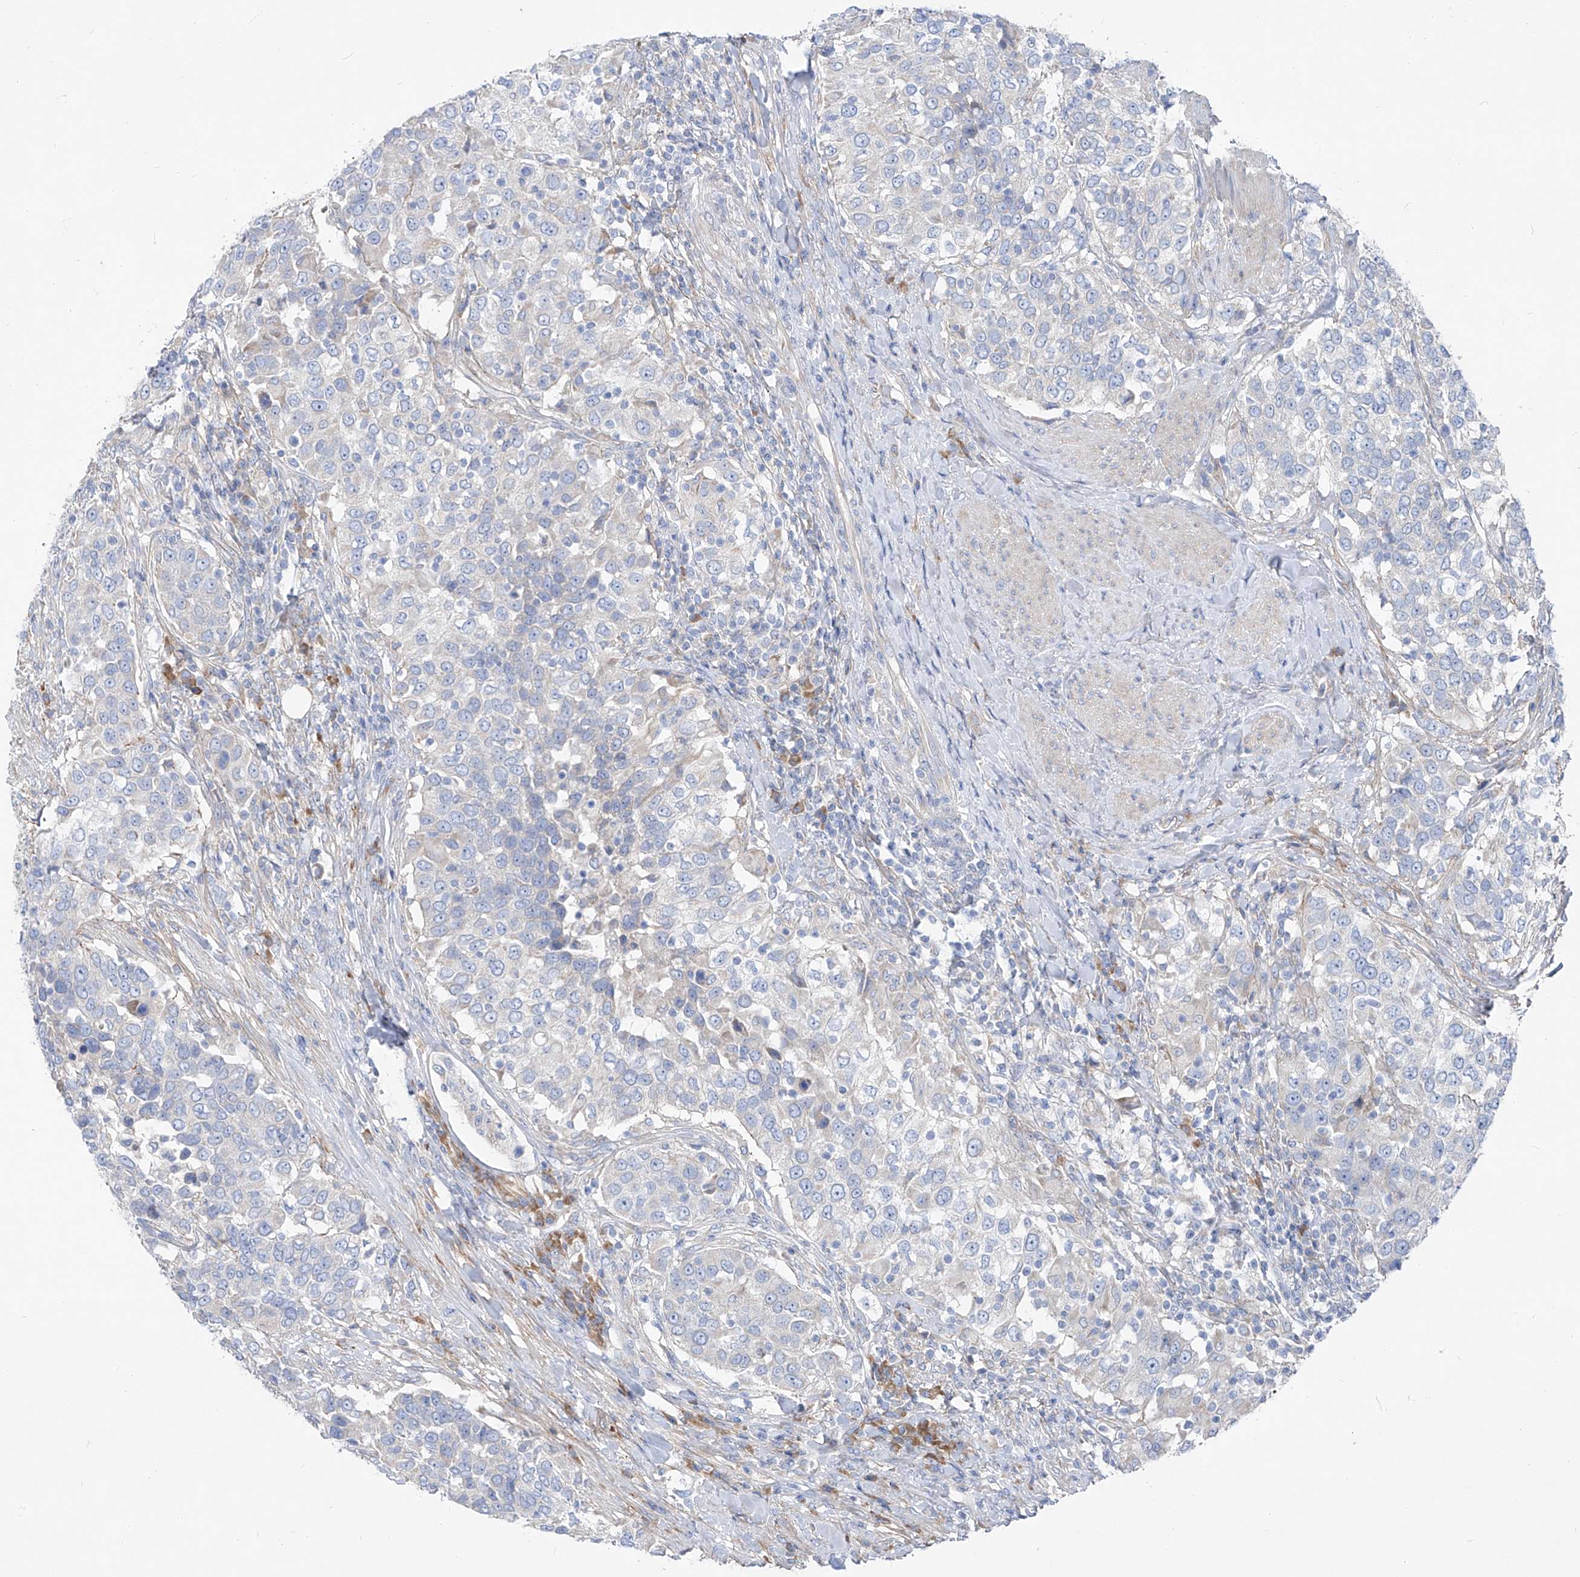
{"staining": {"intensity": "negative", "quantity": "none", "location": "none"}, "tissue": "urothelial cancer", "cell_type": "Tumor cells", "image_type": "cancer", "snomed": [{"axis": "morphology", "description": "Urothelial carcinoma, High grade"}, {"axis": "topography", "description": "Urinary bladder"}], "caption": "The image displays no significant expression in tumor cells of urothelial cancer. (DAB (3,3'-diaminobenzidine) immunohistochemistry, high magnification).", "gene": "UFL1", "patient": {"sex": "female", "age": 80}}